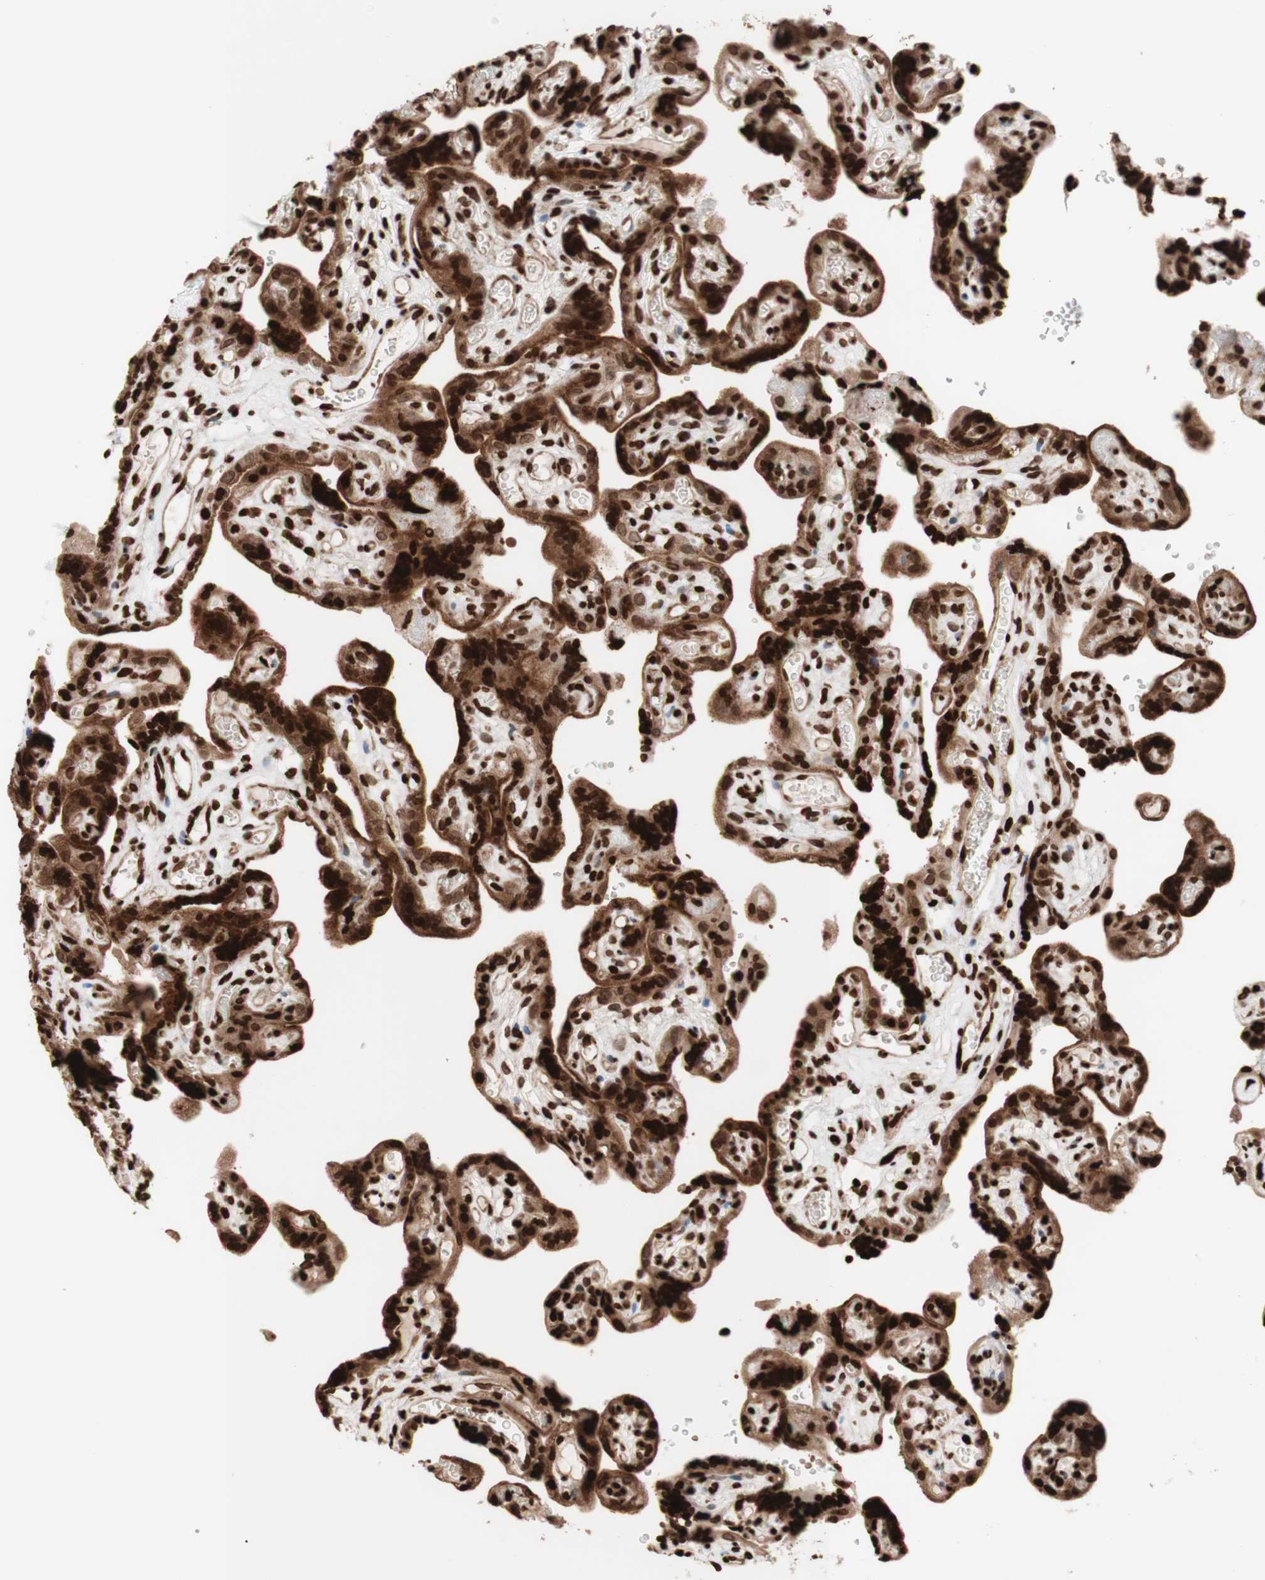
{"staining": {"intensity": "weak", "quantity": ">75%", "location": "cytoplasmic/membranous,nuclear"}, "tissue": "placenta", "cell_type": "Decidual cells", "image_type": "normal", "snomed": [{"axis": "morphology", "description": "Normal tissue, NOS"}, {"axis": "topography", "description": "Placenta"}], "caption": "About >75% of decidual cells in unremarkable human placenta reveal weak cytoplasmic/membranous,nuclear protein staining as visualized by brown immunohistochemical staining.", "gene": "NCAPD2", "patient": {"sex": "female", "age": 30}}